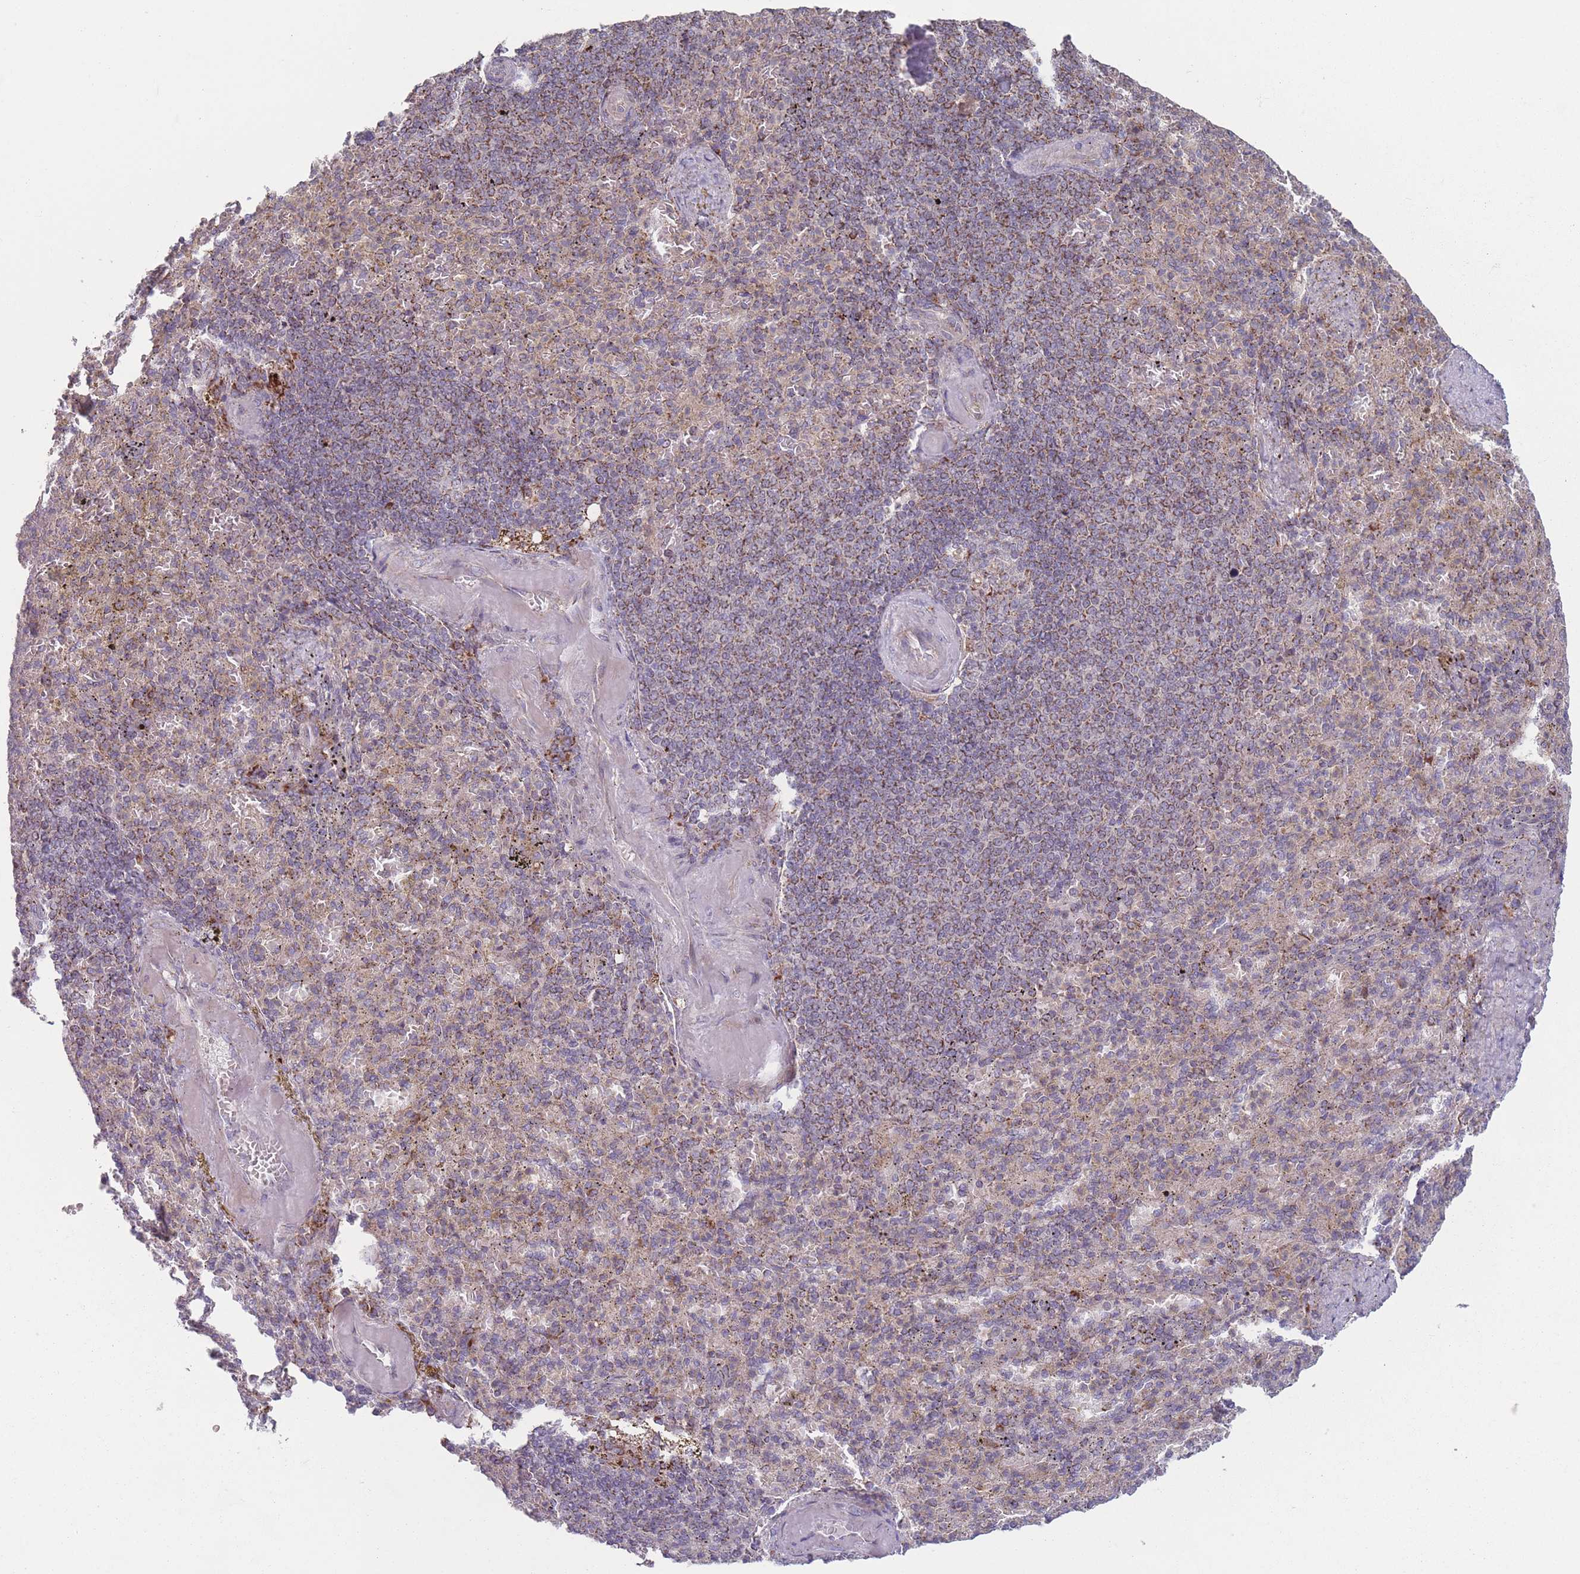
{"staining": {"intensity": "moderate", "quantity": "25%-75%", "location": "cytoplasmic/membranous"}, "tissue": "spleen", "cell_type": "Cells in red pulp", "image_type": "normal", "snomed": [{"axis": "morphology", "description": "Normal tissue, NOS"}, {"axis": "topography", "description": "Spleen"}], "caption": "Immunohistochemical staining of benign human spleen demonstrates moderate cytoplasmic/membranous protein staining in about 25%-75% of cells in red pulp.", "gene": "OR10Q1", "patient": {"sex": "female", "age": 74}}